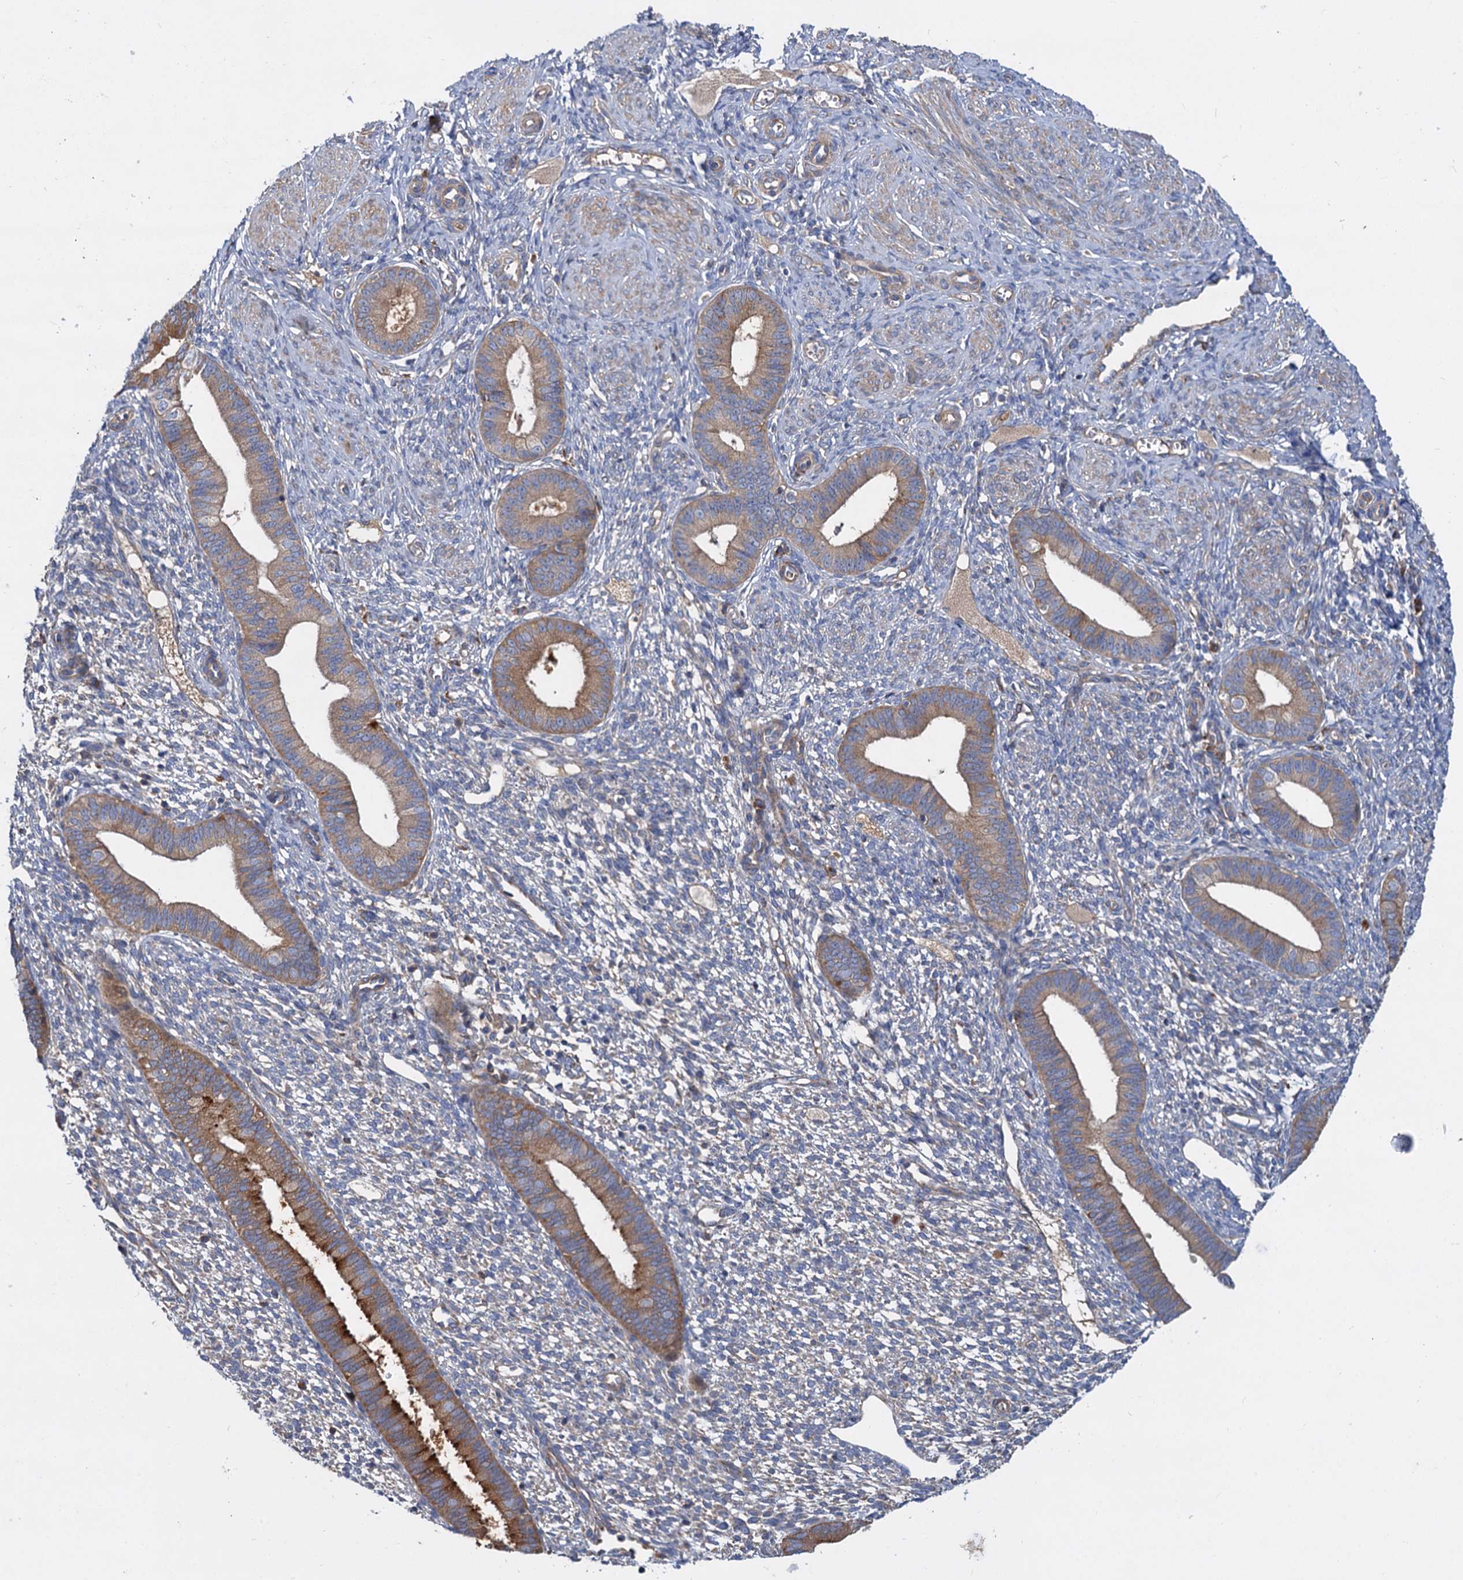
{"staining": {"intensity": "weak", "quantity": "25%-75%", "location": "cytoplasmic/membranous"}, "tissue": "endometrium", "cell_type": "Cells in endometrial stroma", "image_type": "normal", "snomed": [{"axis": "morphology", "description": "Normal tissue, NOS"}, {"axis": "topography", "description": "Endometrium"}], "caption": "High-power microscopy captured an immunohistochemistry image of normal endometrium, revealing weak cytoplasmic/membranous positivity in about 25%-75% of cells in endometrial stroma. The protein is stained brown, and the nuclei are stained in blue (DAB (3,3'-diaminobenzidine) IHC with brightfield microscopy, high magnification).", "gene": "ALKBH7", "patient": {"sex": "female", "age": 46}}